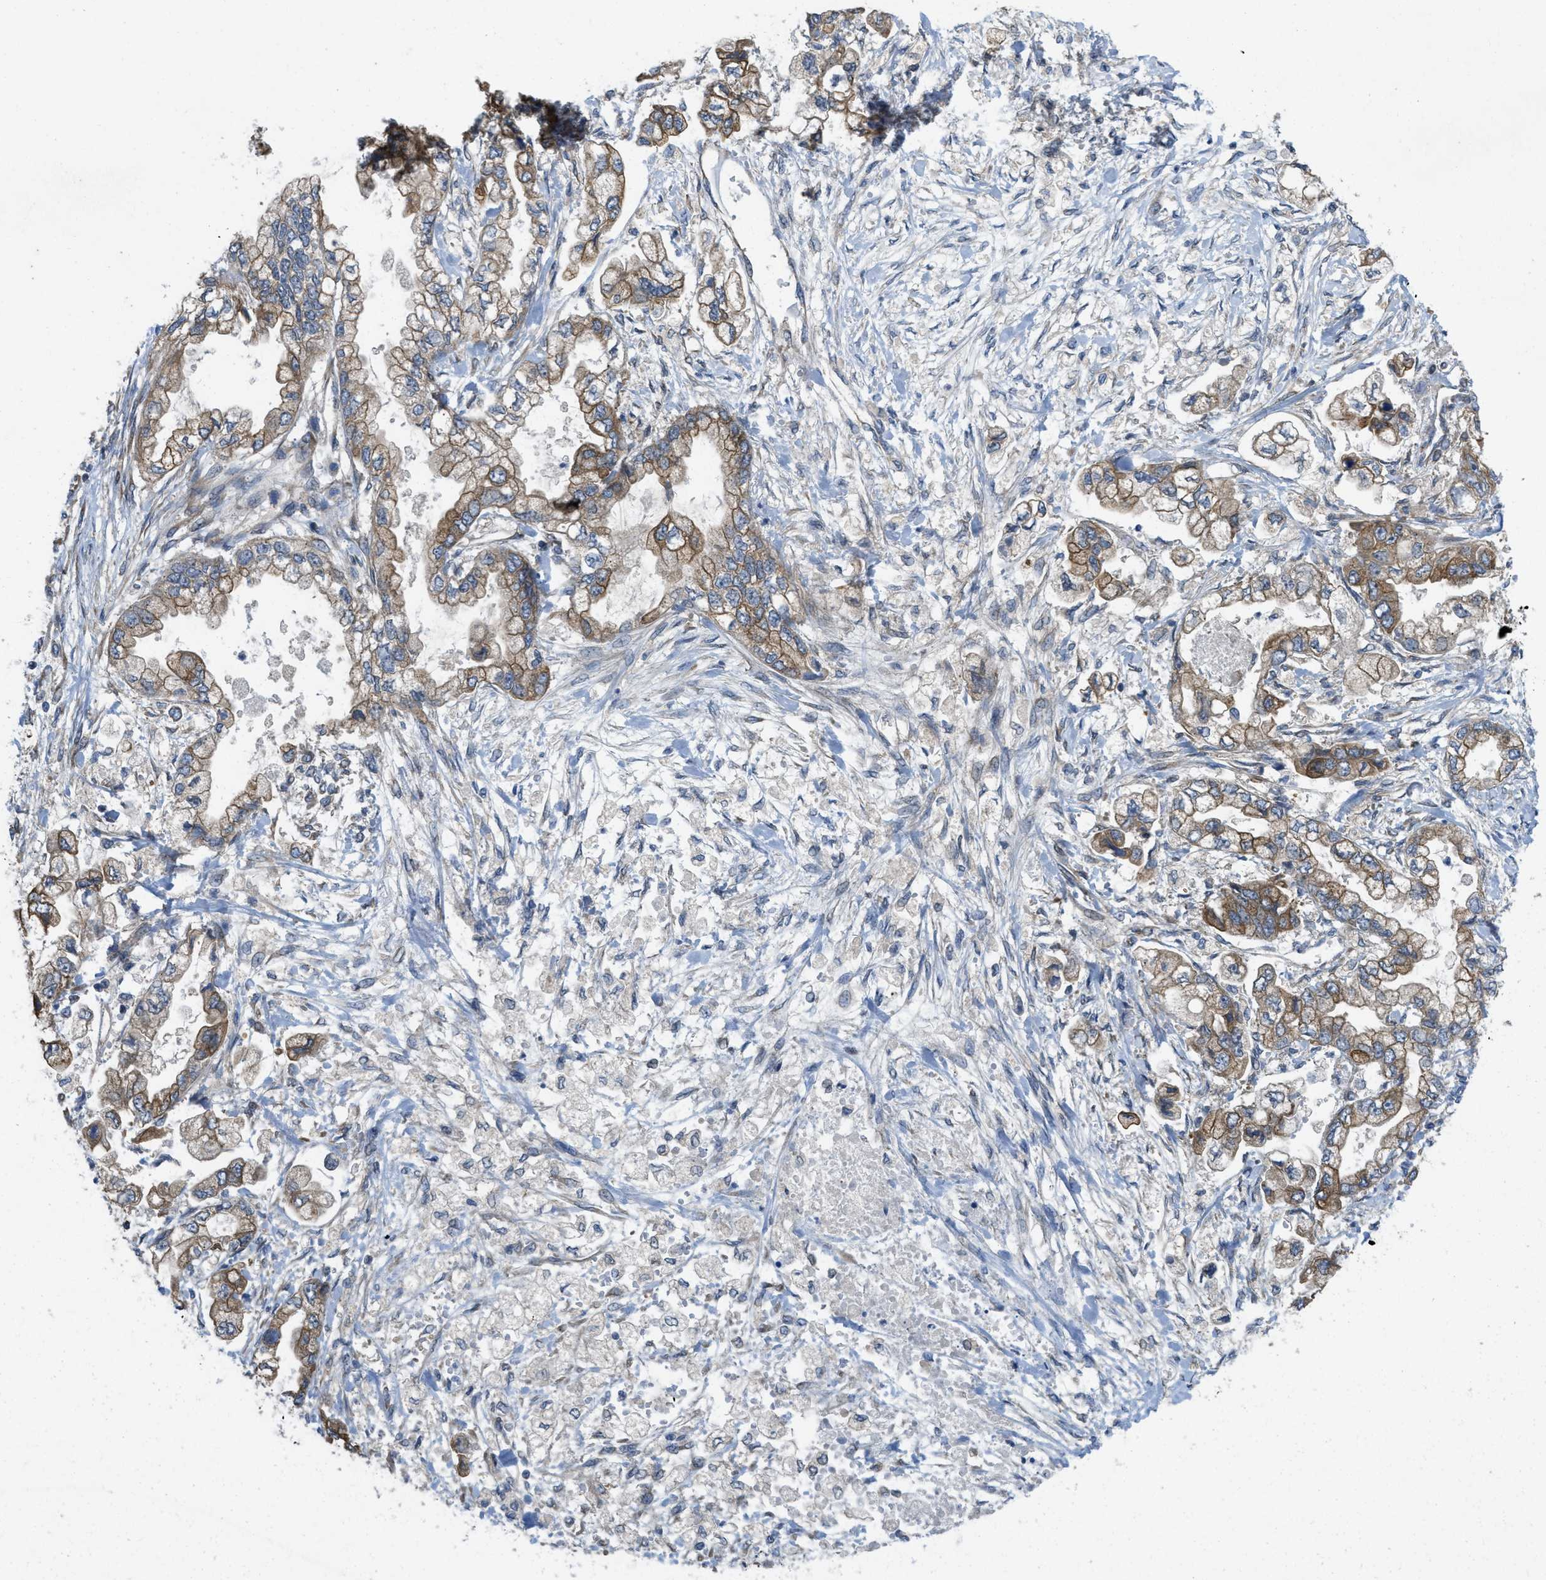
{"staining": {"intensity": "moderate", "quantity": ">75%", "location": "cytoplasmic/membranous"}, "tissue": "stomach cancer", "cell_type": "Tumor cells", "image_type": "cancer", "snomed": [{"axis": "morphology", "description": "Normal tissue, NOS"}, {"axis": "morphology", "description": "Adenocarcinoma, NOS"}, {"axis": "topography", "description": "Stomach"}], "caption": "There is medium levels of moderate cytoplasmic/membranous staining in tumor cells of stomach cancer (adenocarcinoma), as demonstrated by immunohistochemical staining (brown color).", "gene": "IFNLR1", "patient": {"sex": "male", "age": 62}}